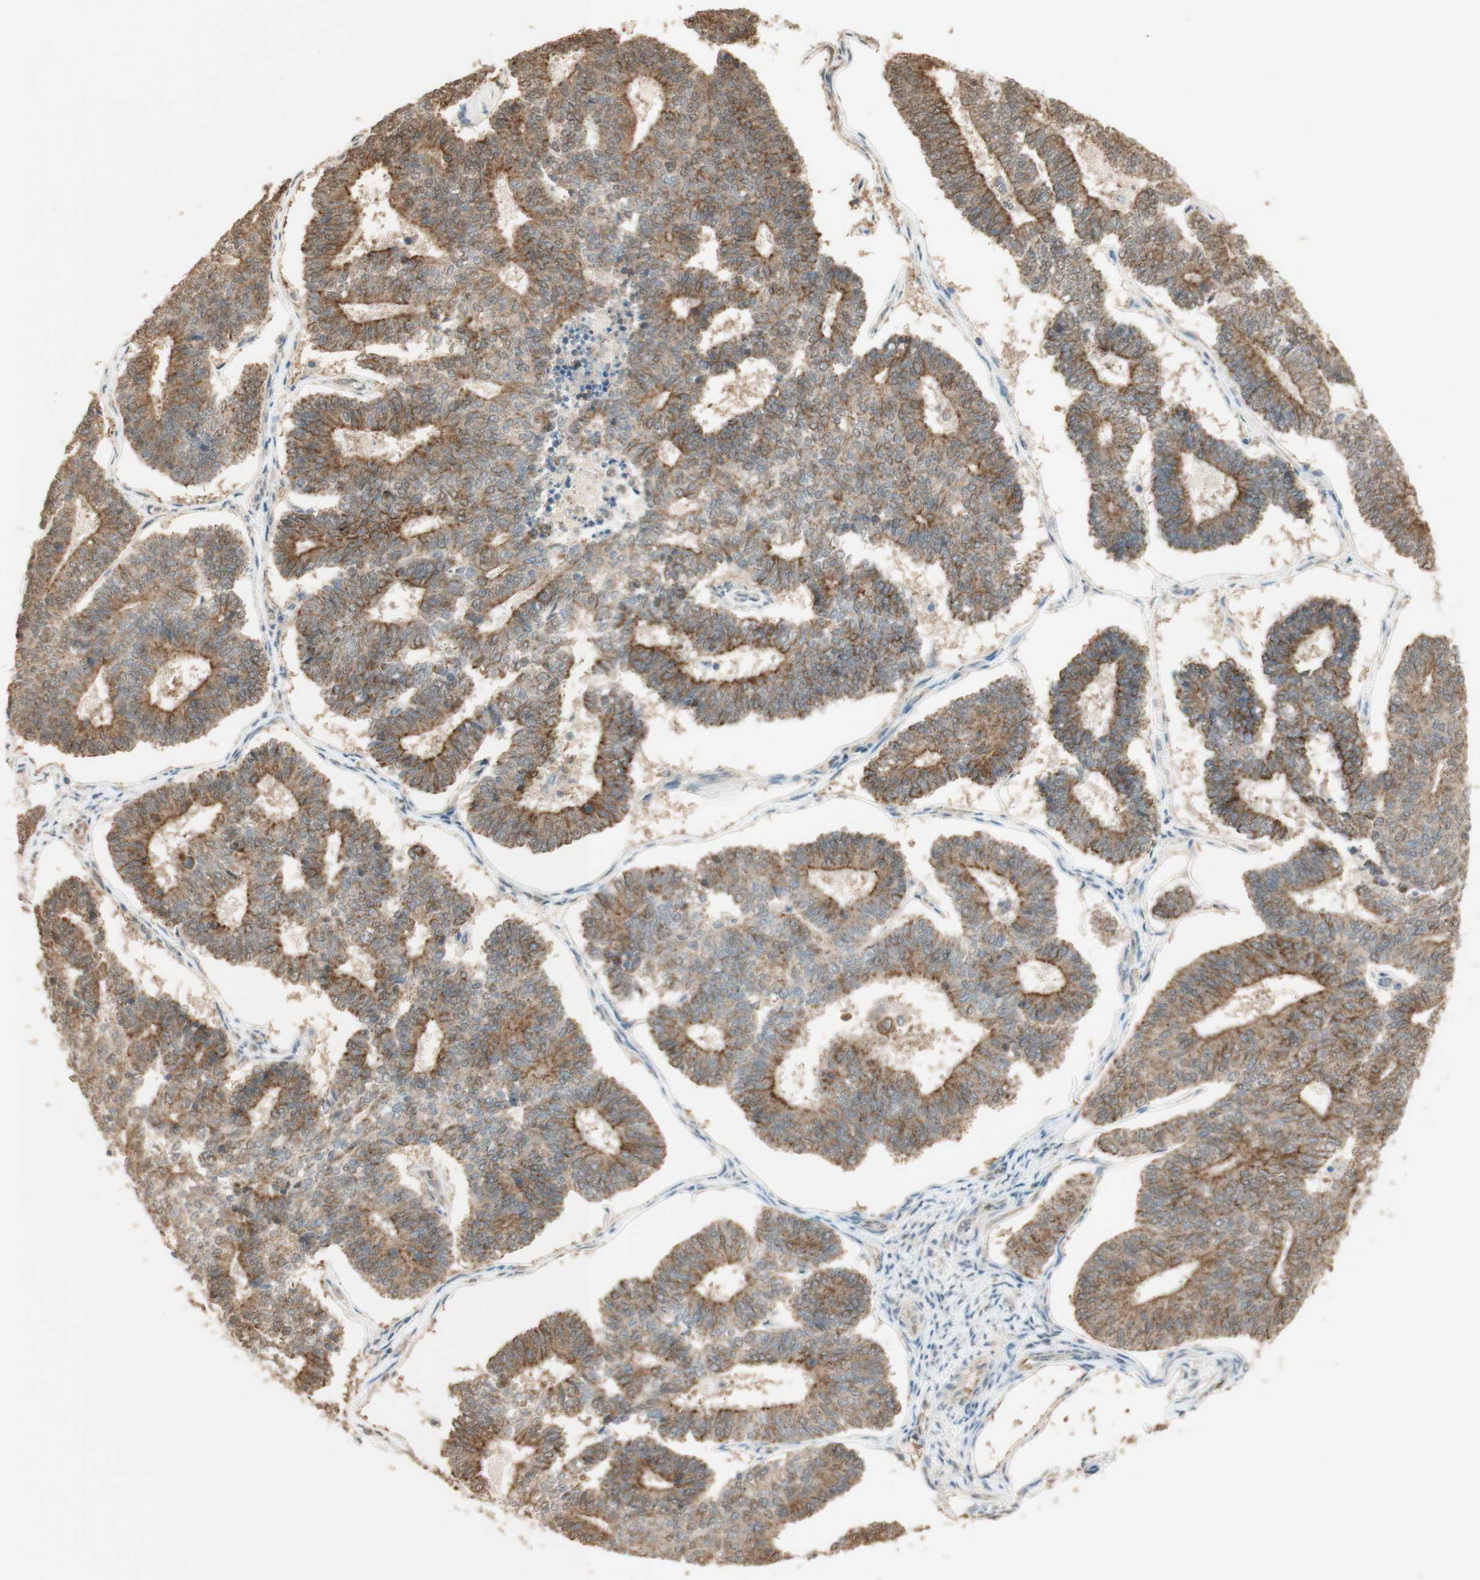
{"staining": {"intensity": "moderate", "quantity": "25%-75%", "location": "cytoplasmic/membranous"}, "tissue": "endometrial cancer", "cell_type": "Tumor cells", "image_type": "cancer", "snomed": [{"axis": "morphology", "description": "Adenocarcinoma, NOS"}, {"axis": "topography", "description": "Endometrium"}], "caption": "Endometrial adenocarcinoma tissue shows moderate cytoplasmic/membranous expression in approximately 25%-75% of tumor cells, visualized by immunohistochemistry.", "gene": "SPINT2", "patient": {"sex": "female", "age": 70}}